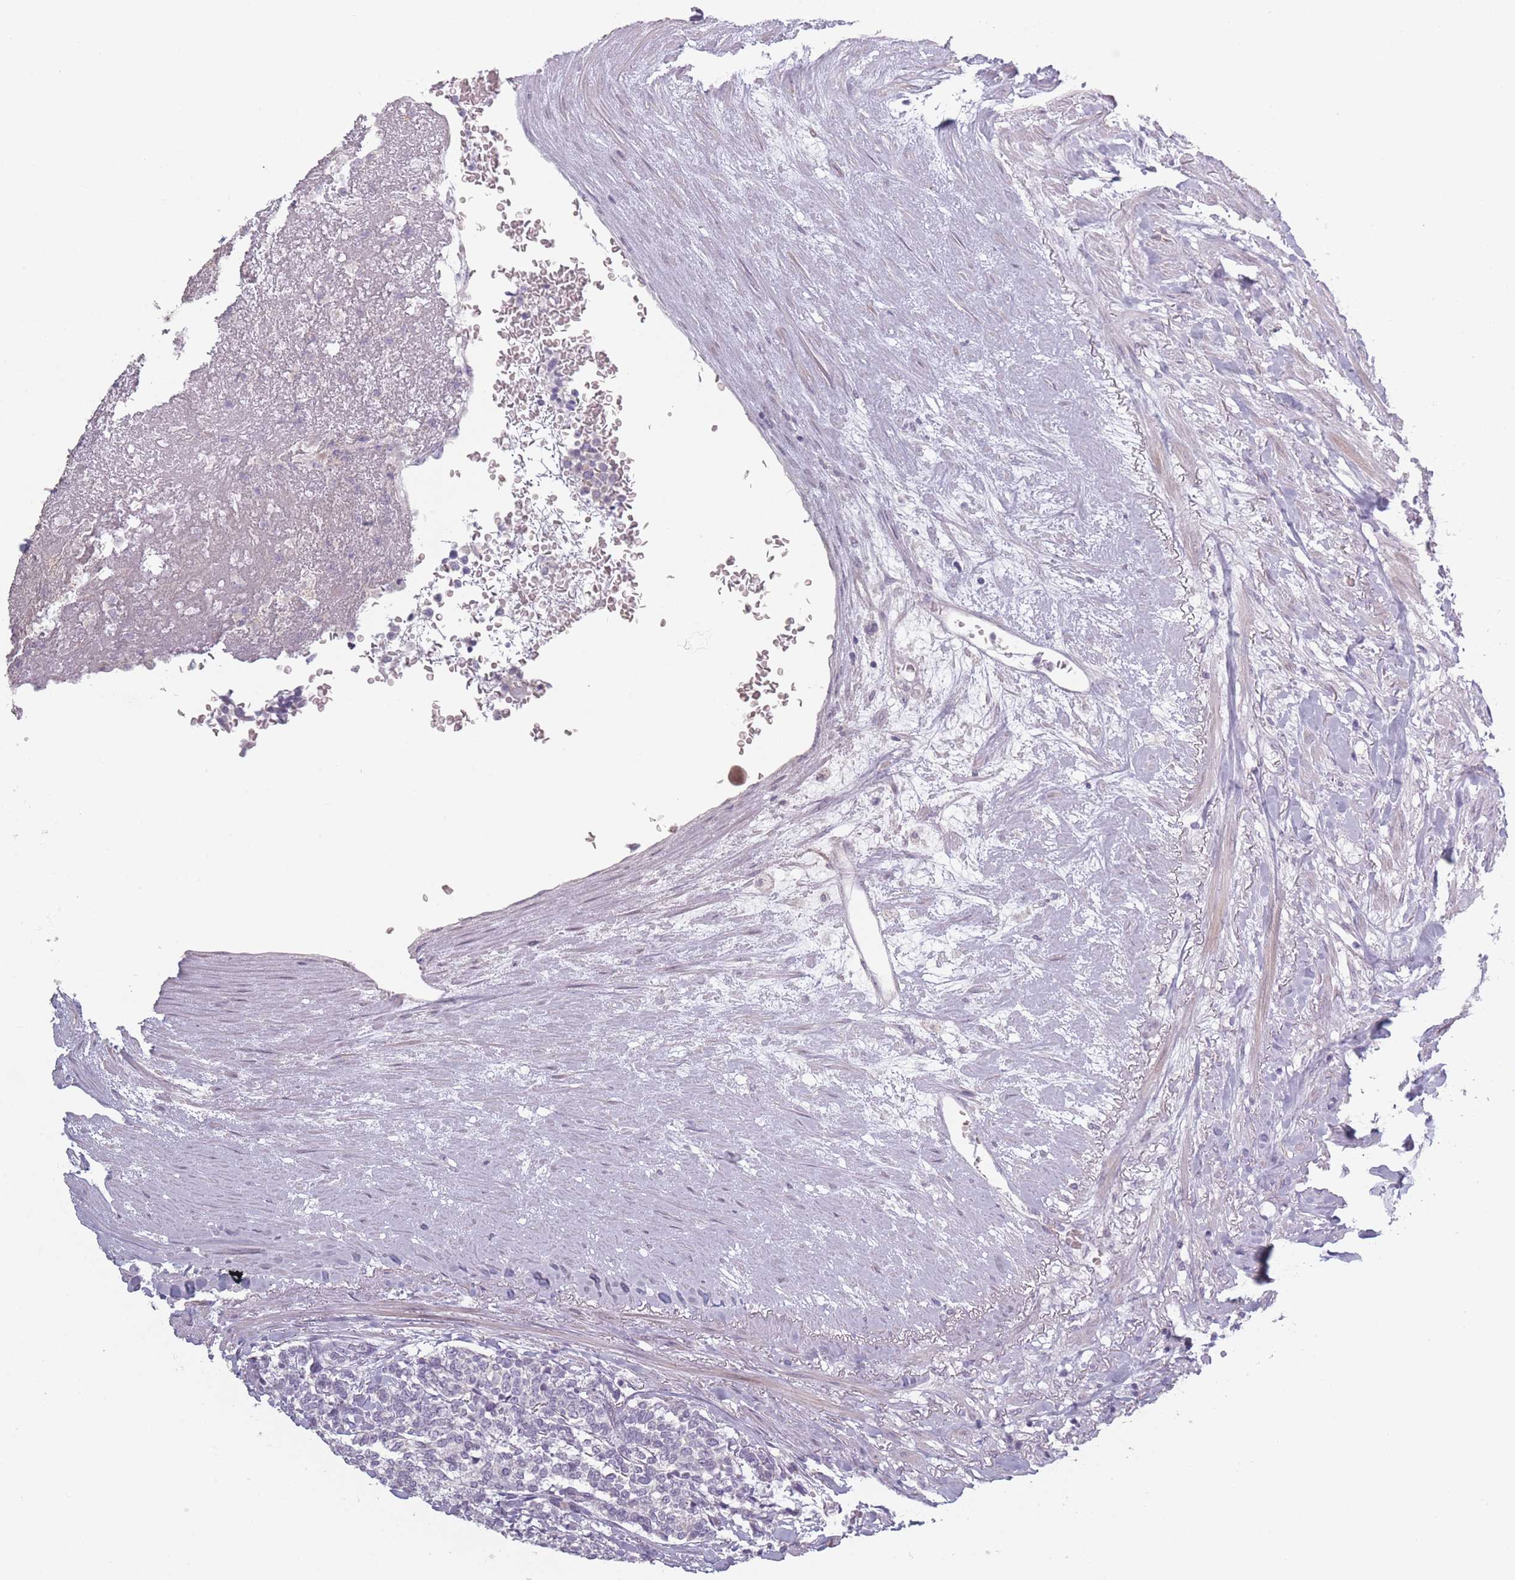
{"staining": {"intensity": "negative", "quantity": "none", "location": "none"}, "tissue": "carcinoid", "cell_type": "Tumor cells", "image_type": "cancer", "snomed": [{"axis": "morphology", "description": "Carcinoid, malignant, NOS"}, {"axis": "topography", "description": "Pancreas"}], "caption": "Carcinoid (malignant) was stained to show a protein in brown. There is no significant positivity in tumor cells.", "gene": "RASL10B", "patient": {"sex": "female", "age": 54}}